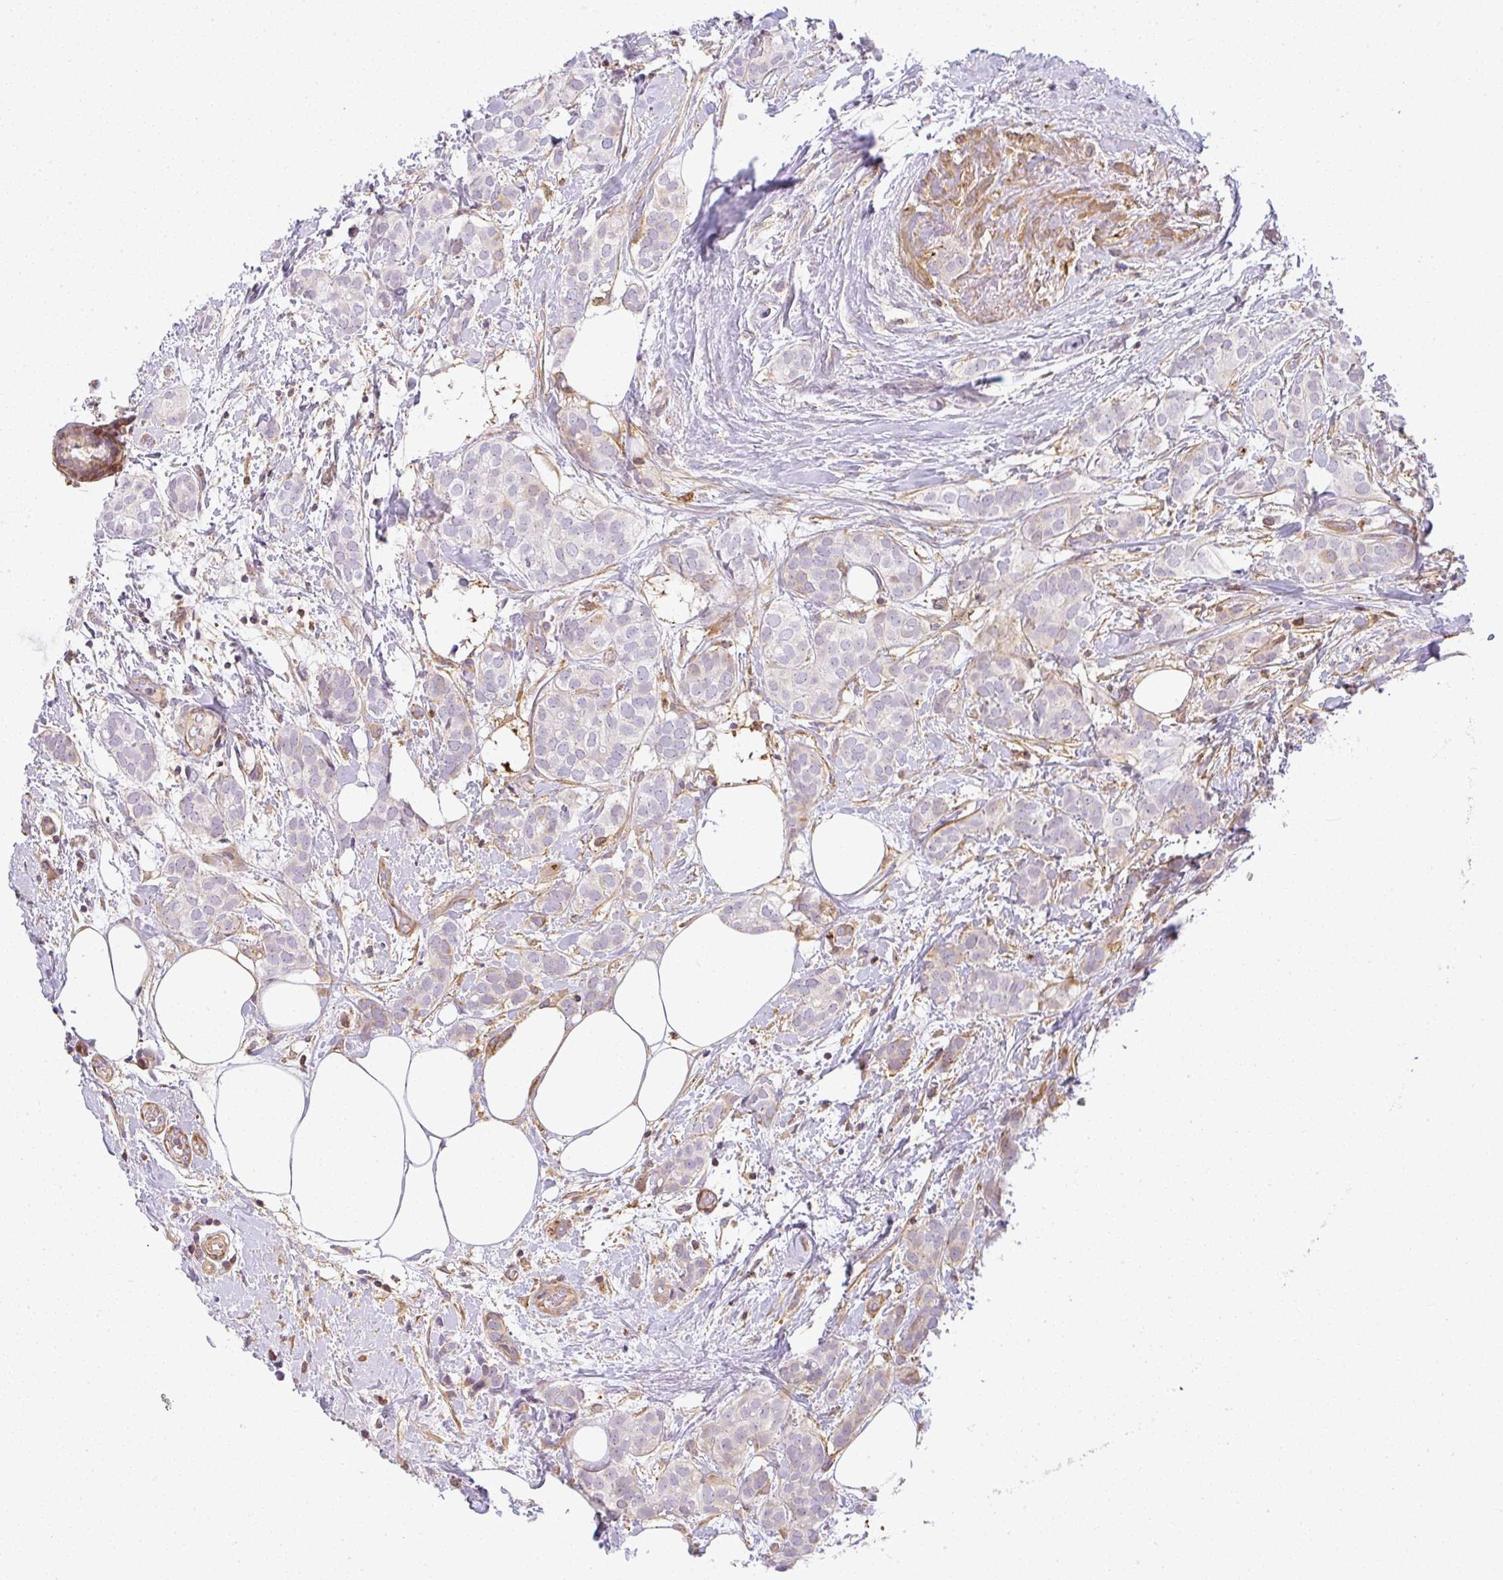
{"staining": {"intensity": "negative", "quantity": "none", "location": "none"}, "tissue": "breast cancer", "cell_type": "Tumor cells", "image_type": "cancer", "snomed": [{"axis": "morphology", "description": "Duct carcinoma"}, {"axis": "topography", "description": "Breast"}], "caption": "Immunohistochemical staining of human breast infiltrating ductal carcinoma exhibits no significant staining in tumor cells.", "gene": "SULF1", "patient": {"sex": "female", "age": 73}}